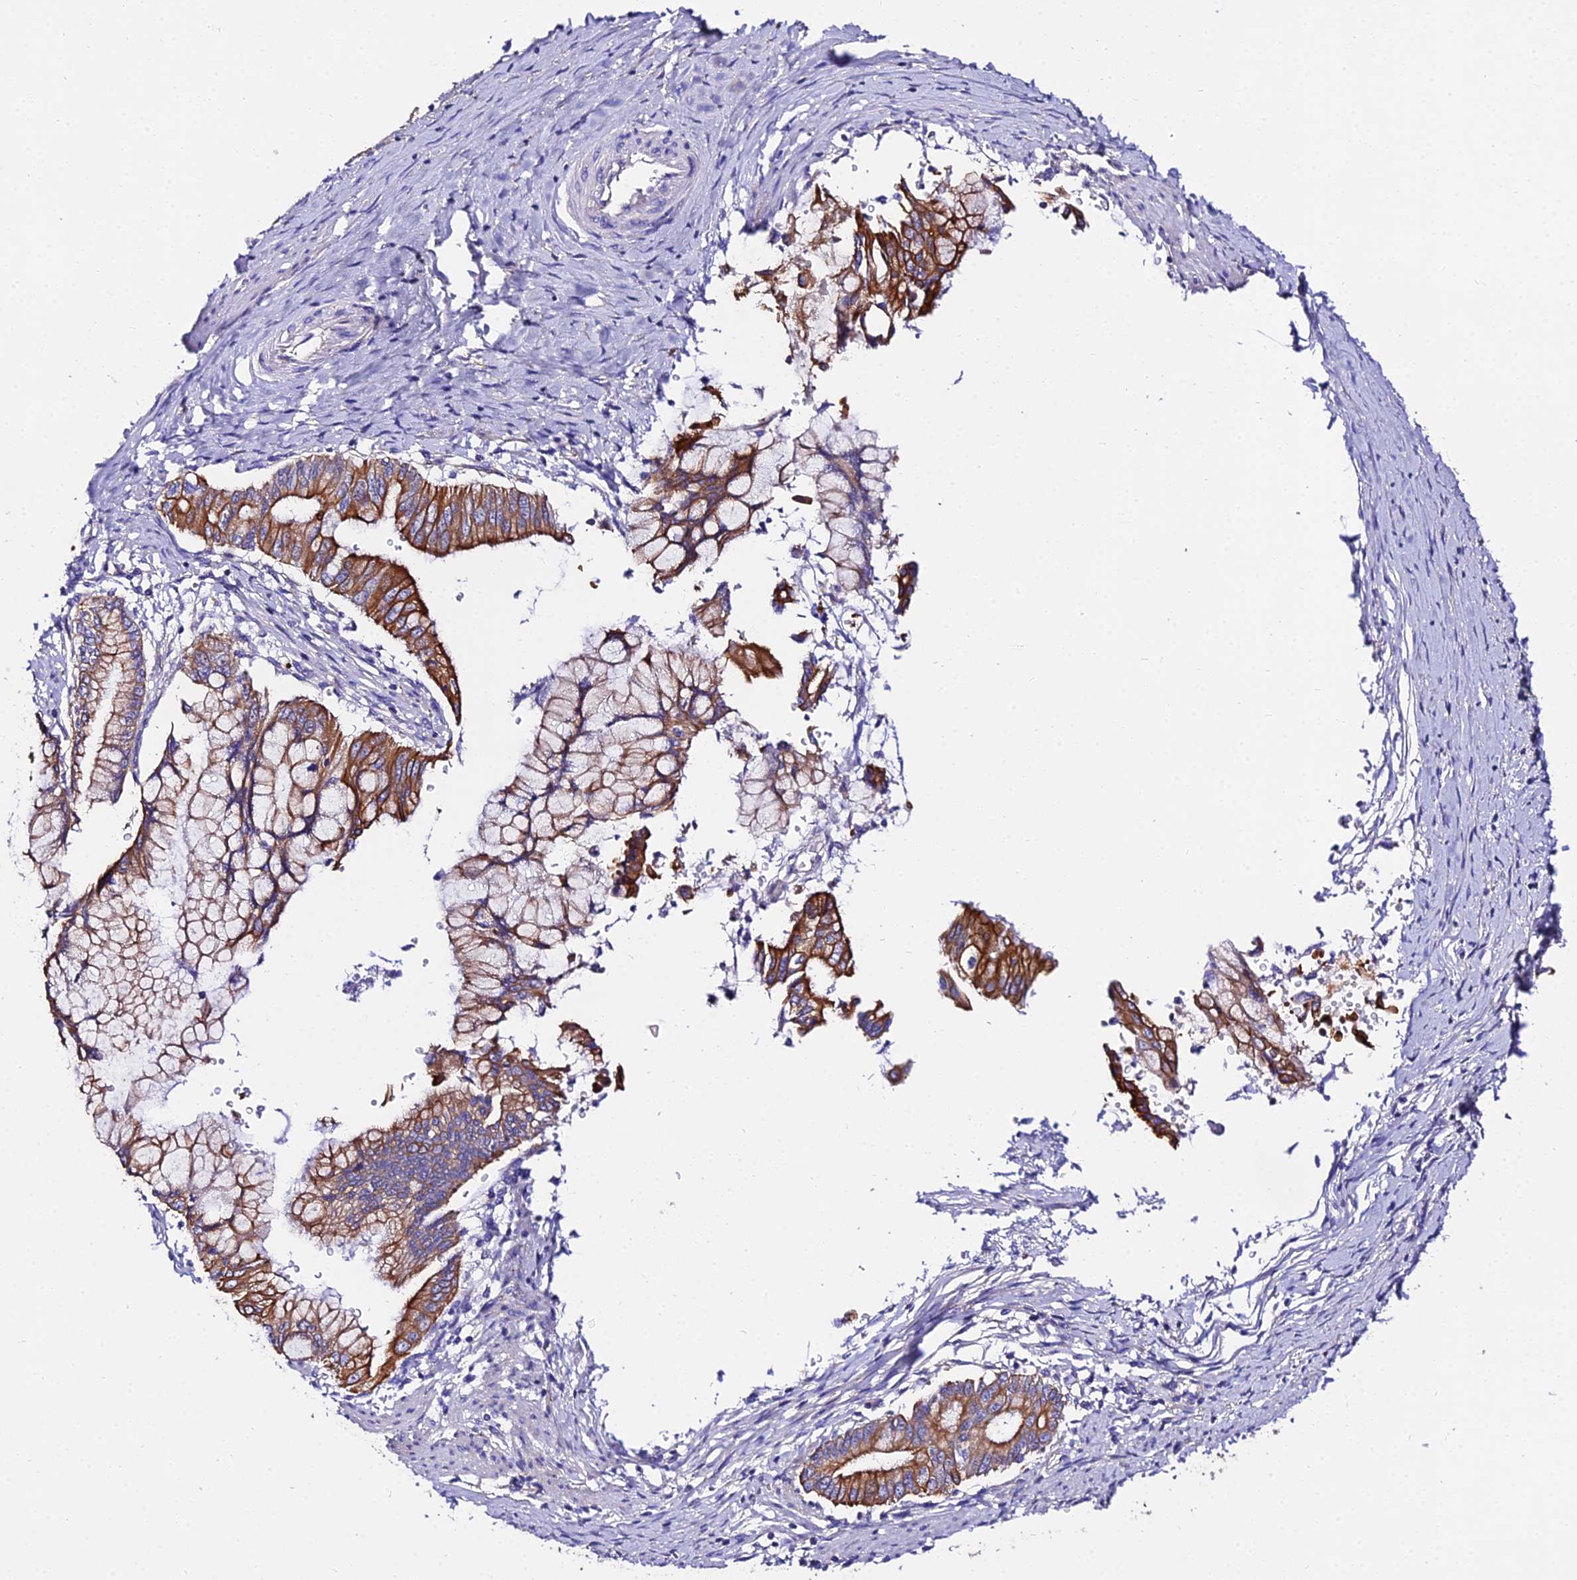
{"staining": {"intensity": "moderate", "quantity": ">75%", "location": "cytoplasmic/membranous"}, "tissue": "pancreatic cancer", "cell_type": "Tumor cells", "image_type": "cancer", "snomed": [{"axis": "morphology", "description": "Adenocarcinoma, NOS"}, {"axis": "topography", "description": "Pancreas"}], "caption": "Moderate cytoplasmic/membranous positivity for a protein is identified in approximately >75% of tumor cells of pancreatic adenocarcinoma using IHC.", "gene": "DAW1", "patient": {"sex": "male", "age": 46}}